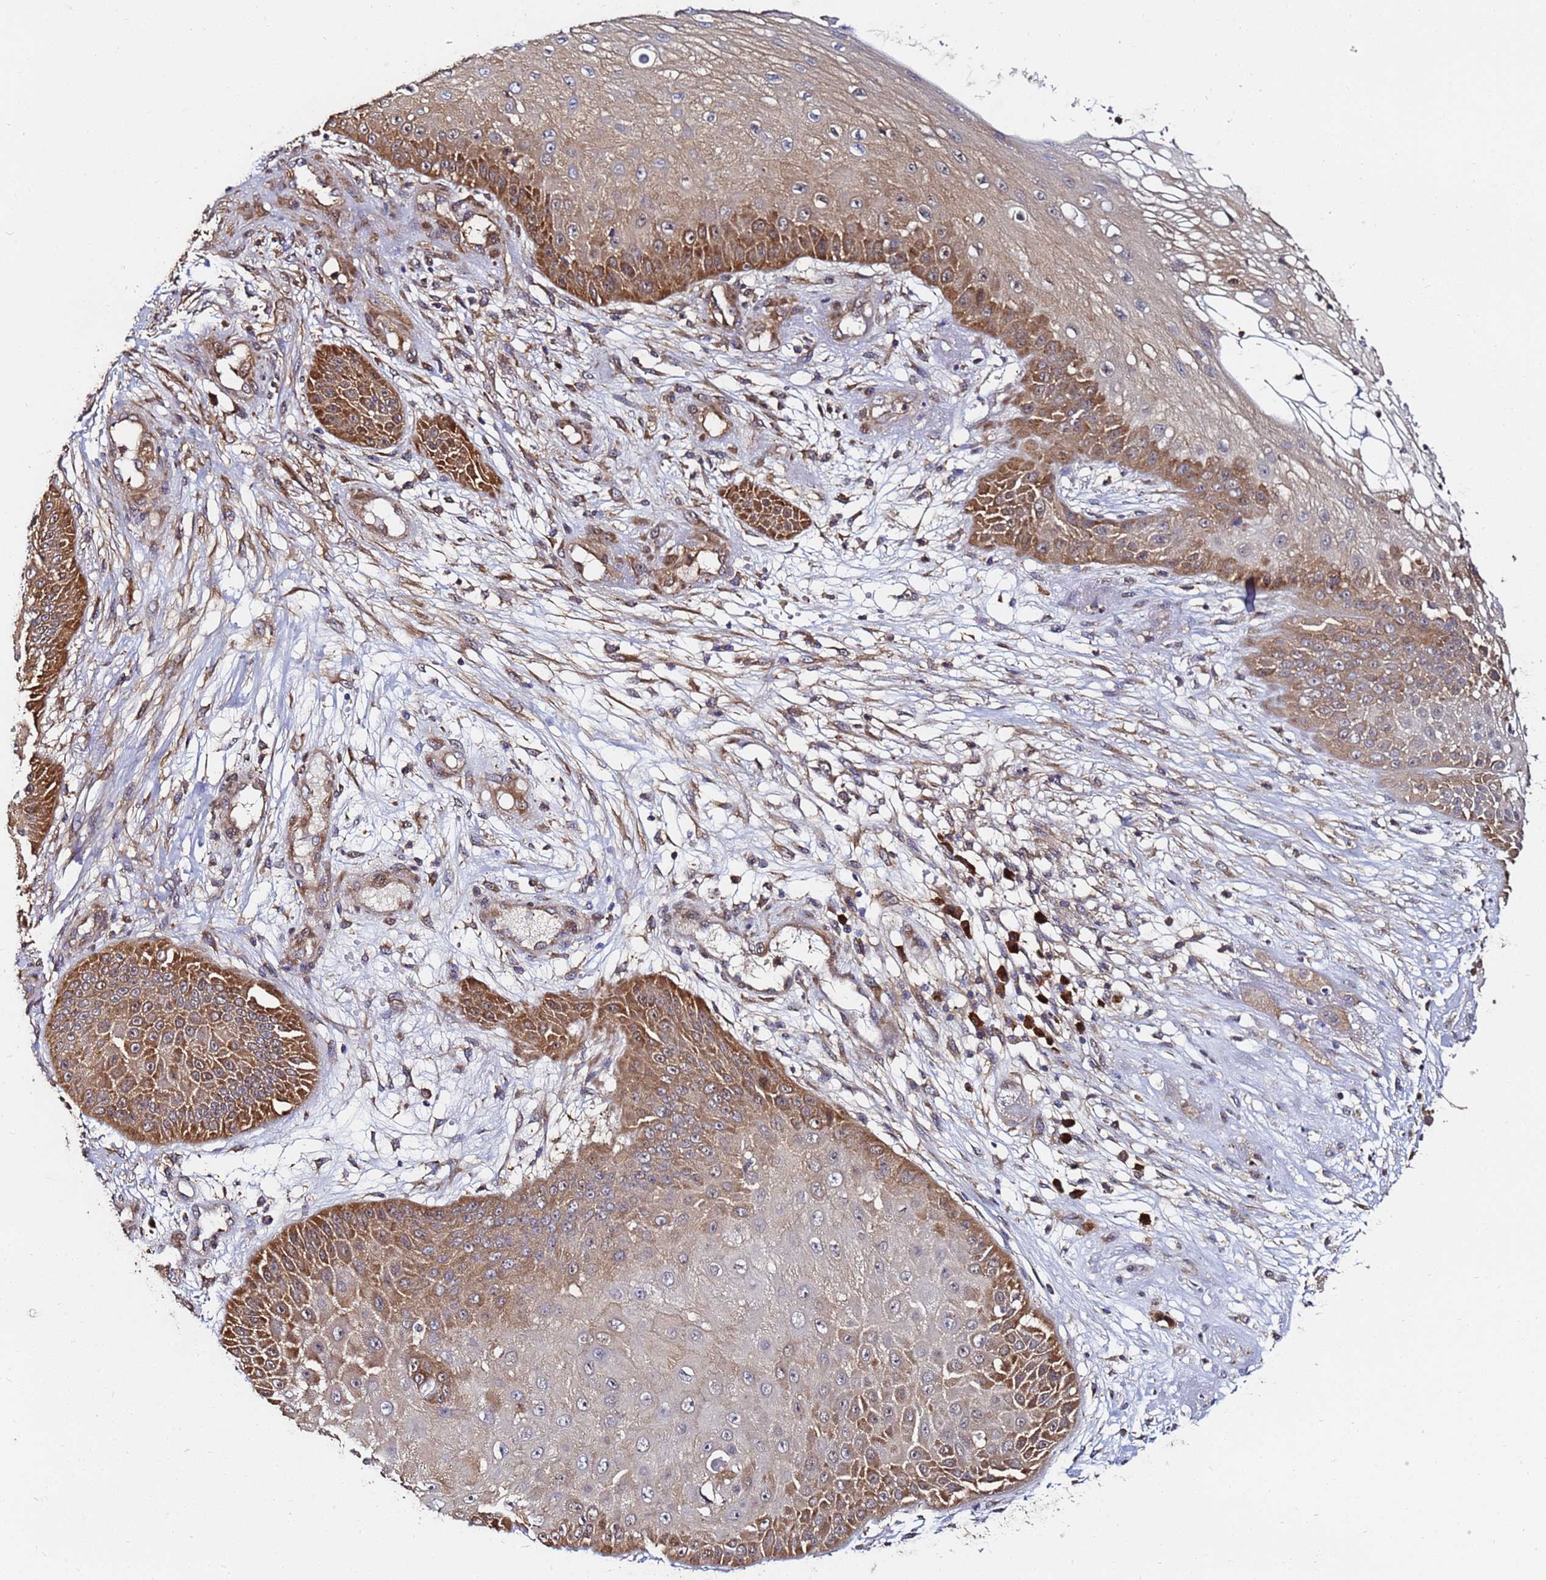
{"staining": {"intensity": "moderate", "quantity": ">75%", "location": "cytoplasmic/membranous"}, "tissue": "skin cancer", "cell_type": "Tumor cells", "image_type": "cancer", "snomed": [{"axis": "morphology", "description": "Squamous cell carcinoma, NOS"}, {"axis": "topography", "description": "Skin"}], "caption": "Moderate cytoplasmic/membranous expression is identified in approximately >75% of tumor cells in squamous cell carcinoma (skin).", "gene": "NME1-NME2", "patient": {"sex": "male", "age": 70}}